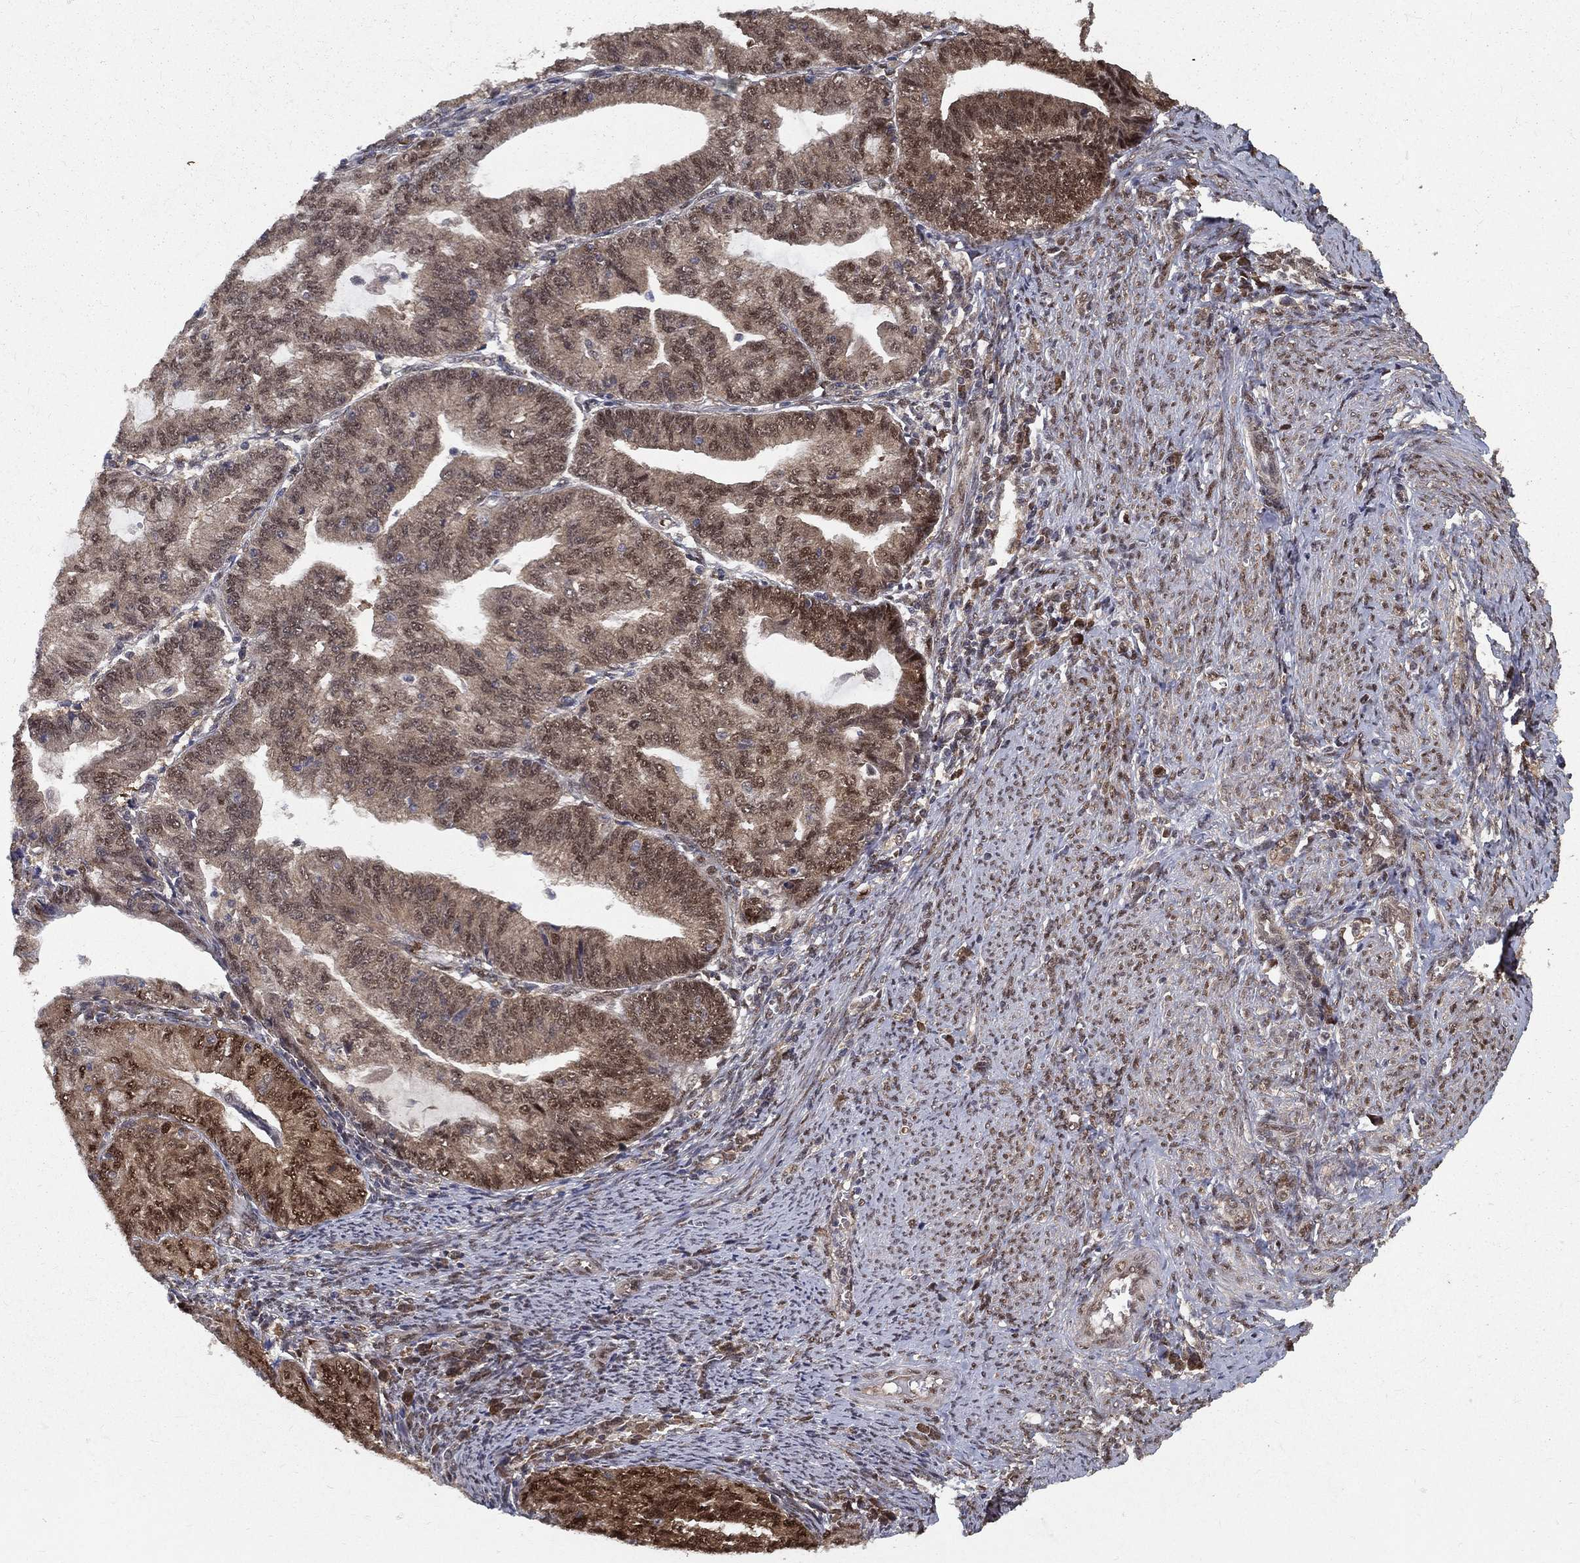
{"staining": {"intensity": "strong", "quantity": "25%-75%", "location": "cytoplasmic/membranous,nuclear"}, "tissue": "endometrial cancer", "cell_type": "Tumor cells", "image_type": "cancer", "snomed": [{"axis": "morphology", "description": "Adenocarcinoma, NOS"}, {"axis": "topography", "description": "Endometrium"}], "caption": "Adenocarcinoma (endometrial) was stained to show a protein in brown. There is high levels of strong cytoplasmic/membranous and nuclear positivity in about 25%-75% of tumor cells.", "gene": "CARM1", "patient": {"sex": "female", "age": 82}}